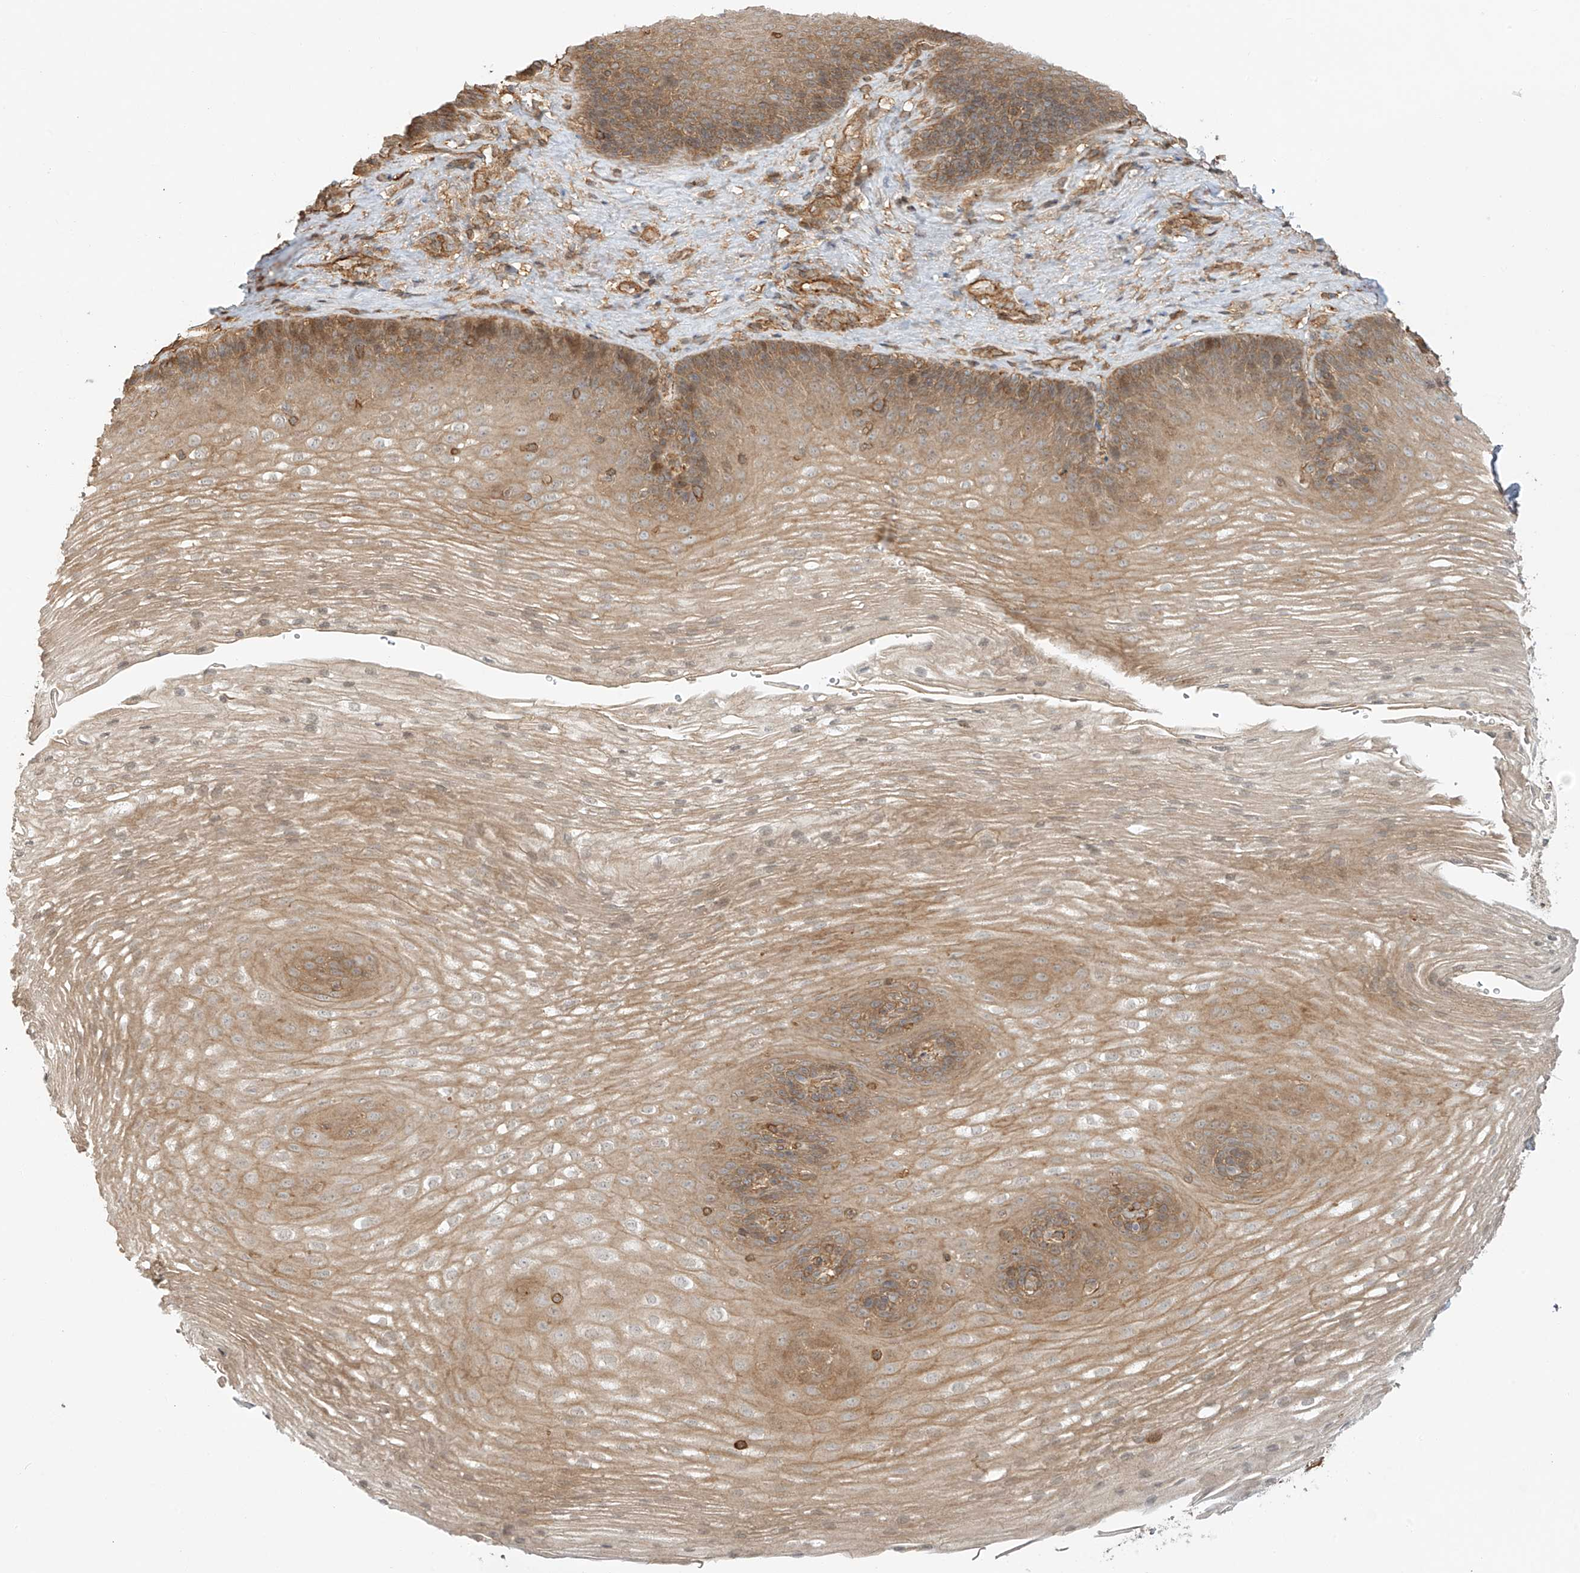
{"staining": {"intensity": "moderate", "quantity": ">75%", "location": "cytoplasmic/membranous"}, "tissue": "esophagus", "cell_type": "Squamous epithelial cells", "image_type": "normal", "snomed": [{"axis": "morphology", "description": "Normal tissue, NOS"}, {"axis": "topography", "description": "Esophagus"}], "caption": "Immunohistochemical staining of normal human esophagus displays medium levels of moderate cytoplasmic/membranous staining in about >75% of squamous epithelial cells.", "gene": "CSMD3", "patient": {"sex": "female", "age": 66}}